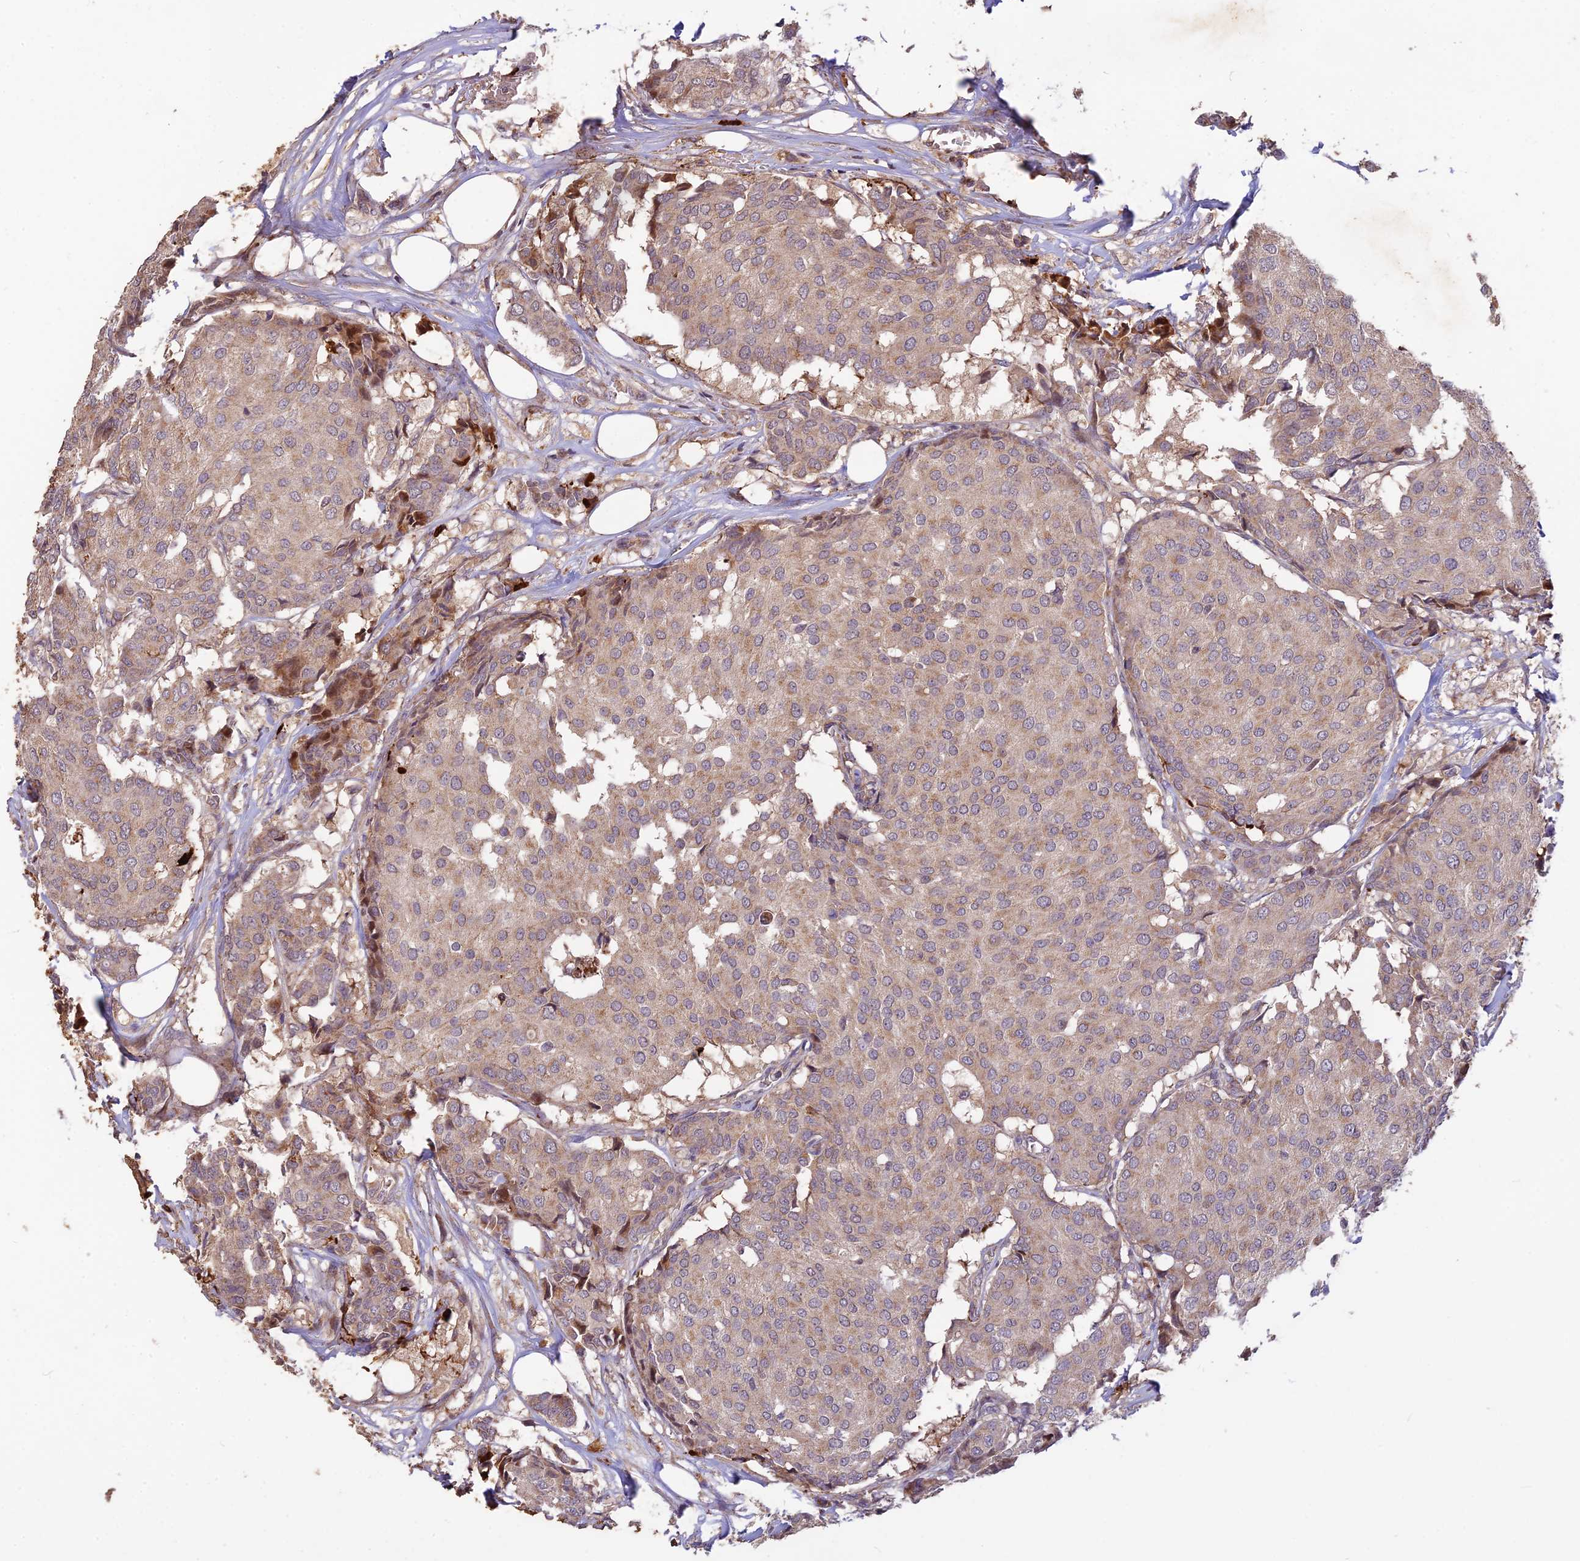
{"staining": {"intensity": "weak", "quantity": "25%-75%", "location": "cytoplasmic/membranous"}, "tissue": "breast cancer", "cell_type": "Tumor cells", "image_type": "cancer", "snomed": [{"axis": "morphology", "description": "Duct carcinoma"}, {"axis": "topography", "description": "Breast"}], "caption": "IHC of human breast infiltrating ductal carcinoma reveals low levels of weak cytoplasmic/membranous expression in about 25%-75% of tumor cells.", "gene": "ASPDH", "patient": {"sex": "female", "age": 75}}